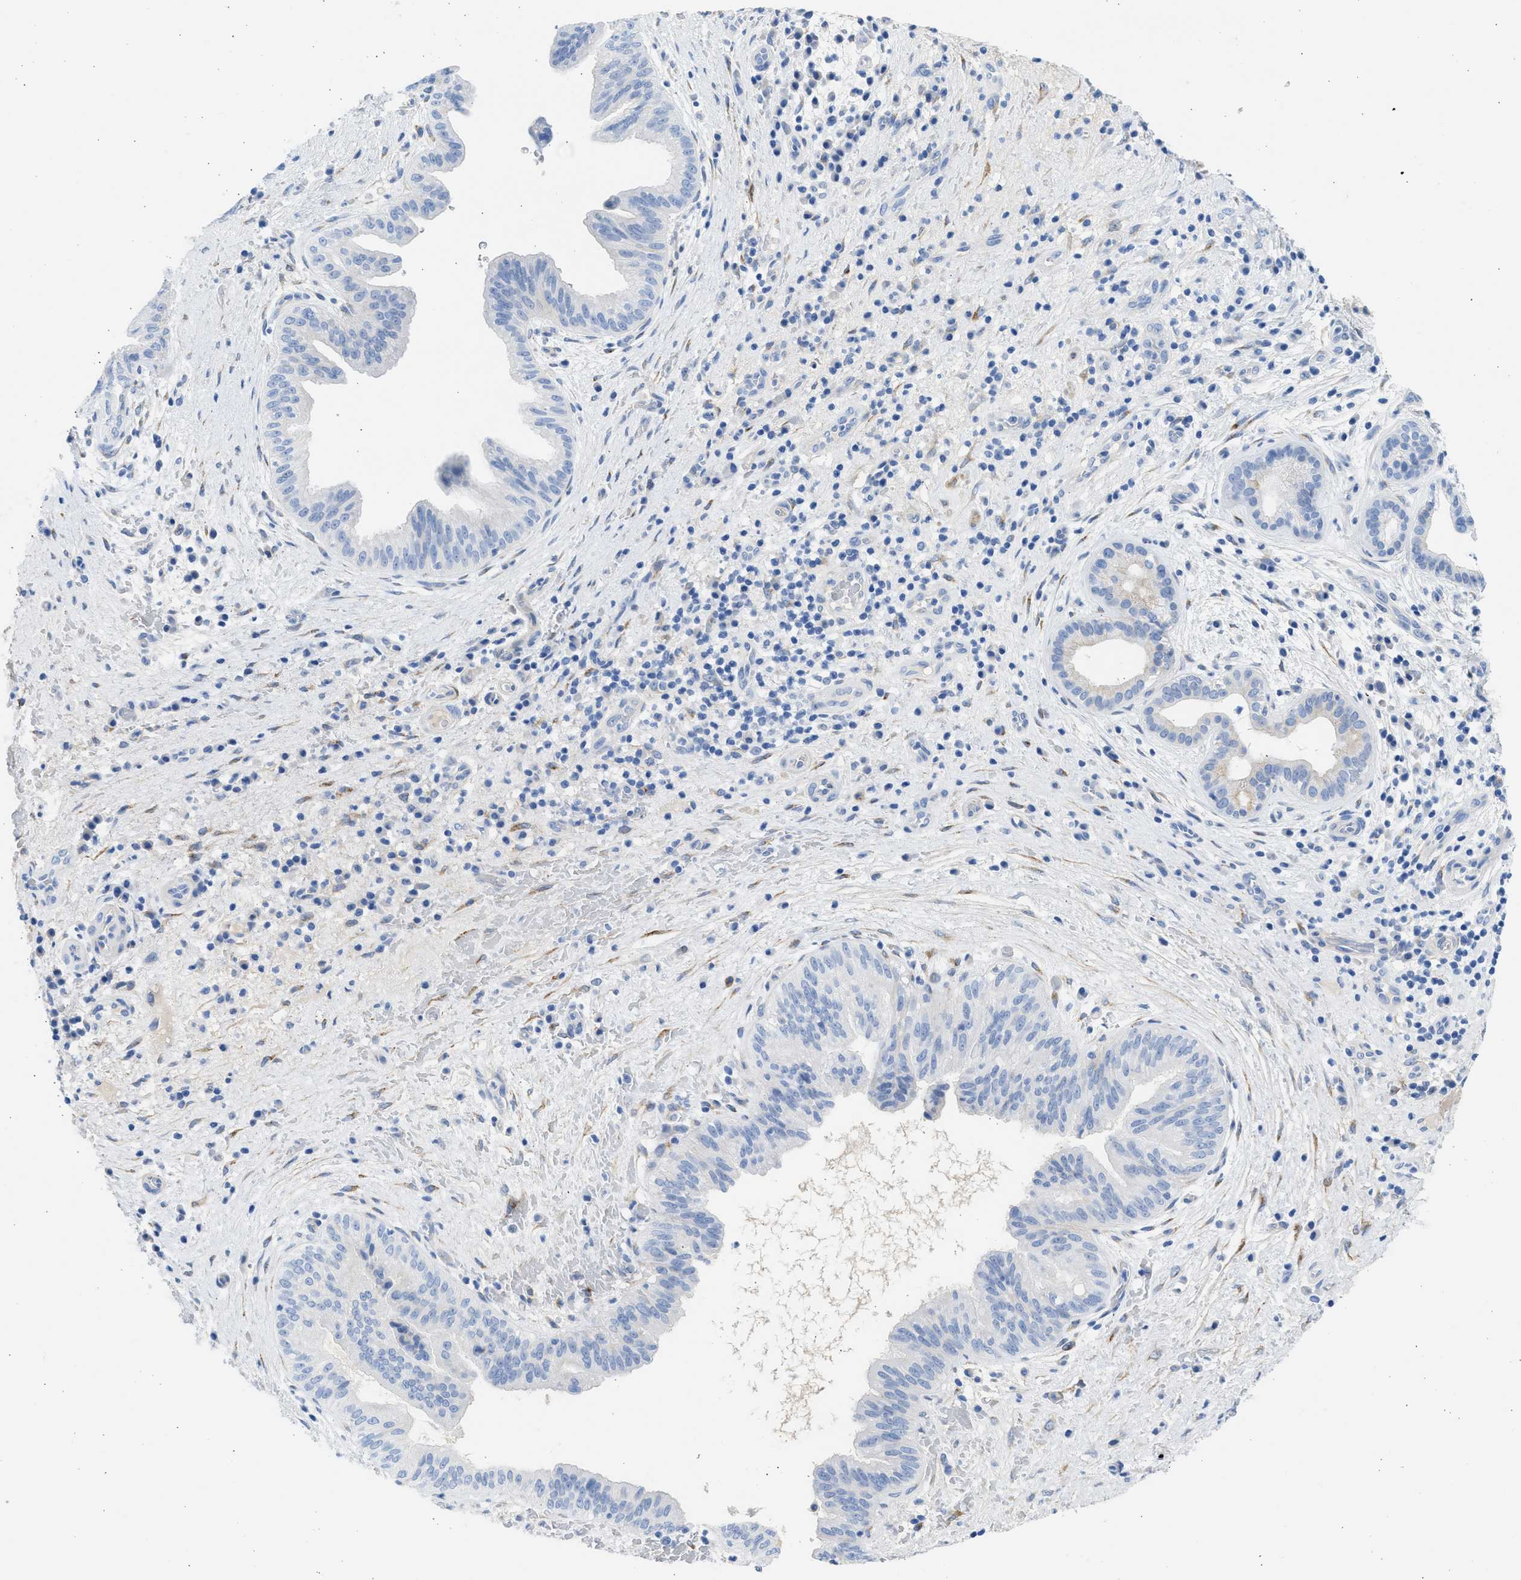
{"staining": {"intensity": "negative", "quantity": "none", "location": "none"}, "tissue": "liver cancer", "cell_type": "Tumor cells", "image_type": "cancer", "snomed": [{"axis": "morphology", "description": "Cholangiocarcinoma"}, {"axis": "topography", "description": "Liver"}], "caption": "The immunohistochemistry image has no significant positivity in tumor cells of liver cancer (cholangiocarcinoma) tissue. (Immunohistochemistry, brightfield microscopy, high magnification).", "gene": "SPATA3", "patient": {"sex": "female", "age": 38}}